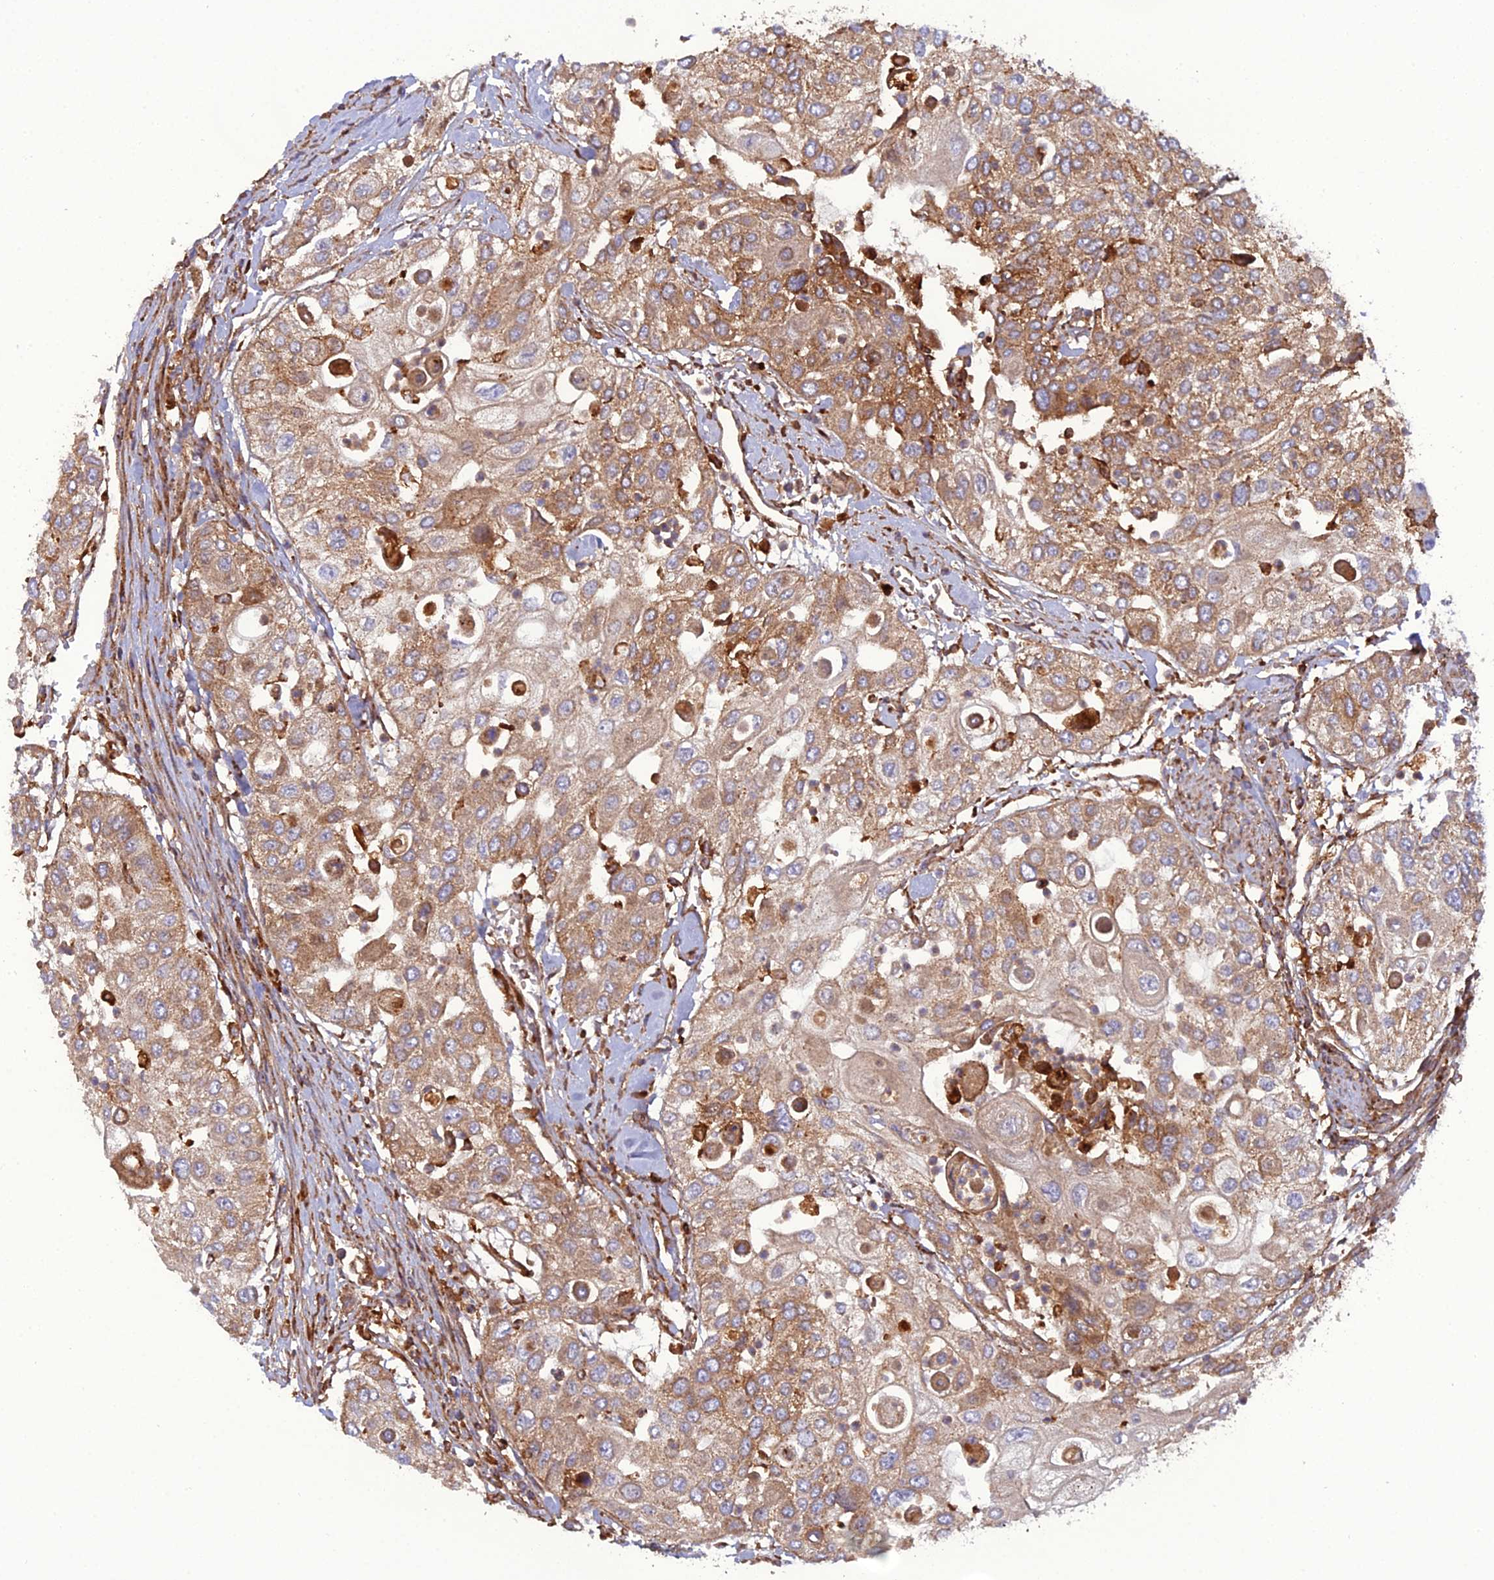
{"staining": {"intensity": "moderate", "quantity": ">75%", "location": "cytoplasmic/membranous"}, "tissue": "urothelial cancer", "cell_type": "Tumor cells", "image_type": "cancer", "snomed": [{"axis": "morphology", "description": "Urothelial carcinoma, High grade"}, {"axis": "topography", "description": "Urinary bladder"}], "caption": "An immunohistochemistry image of tumor tissue is shown. Protein staining in brown highlights moderate cytoplasmic/membranous positivity in urothelial carcinoma (high-grade) within tumor cells. Nuclei are stained in blue.", "gene": "LNPEP", "patient": {"sex": "female", "age": 79}}